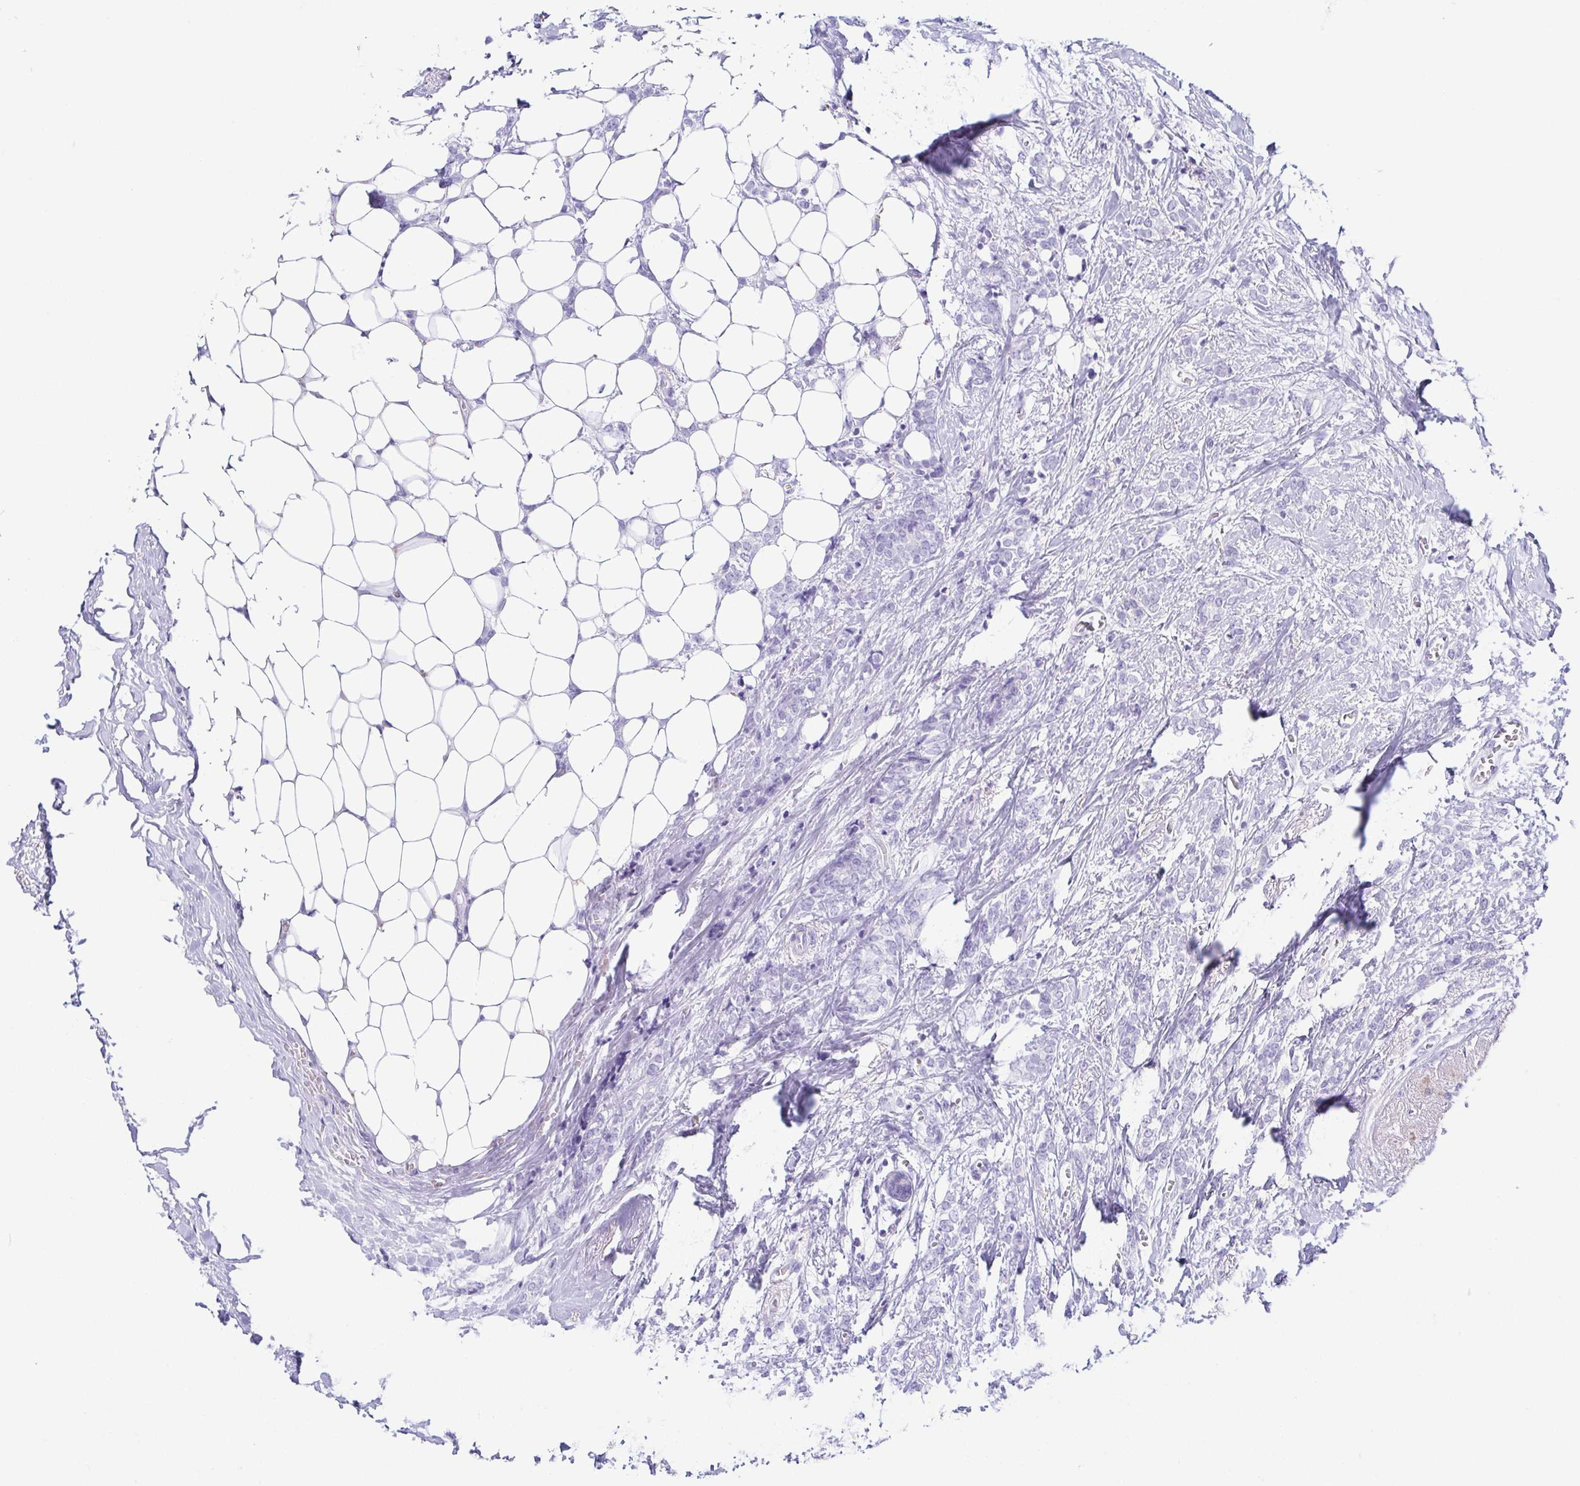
{"staining": {"intensity": "negative", "quantity": "none", "location": "none"}, "tissue": "breast cancer", "cell_type": "Tumor cells", "image_type": "cancer", "snomed": [{"axis": "morphology", "description": "Normal tissue, NOS"}, {"axis": "morphology", "description": "Duct carcinoma"}, {"axis": "topography", "description": "Breast"}], "caption": "Protein analysis of breast invasive ductal carcinoma exhibits no significant staining in tumor cells.", "gene": "CD164L2", "patient": {"sex": "female", "age": 77}}